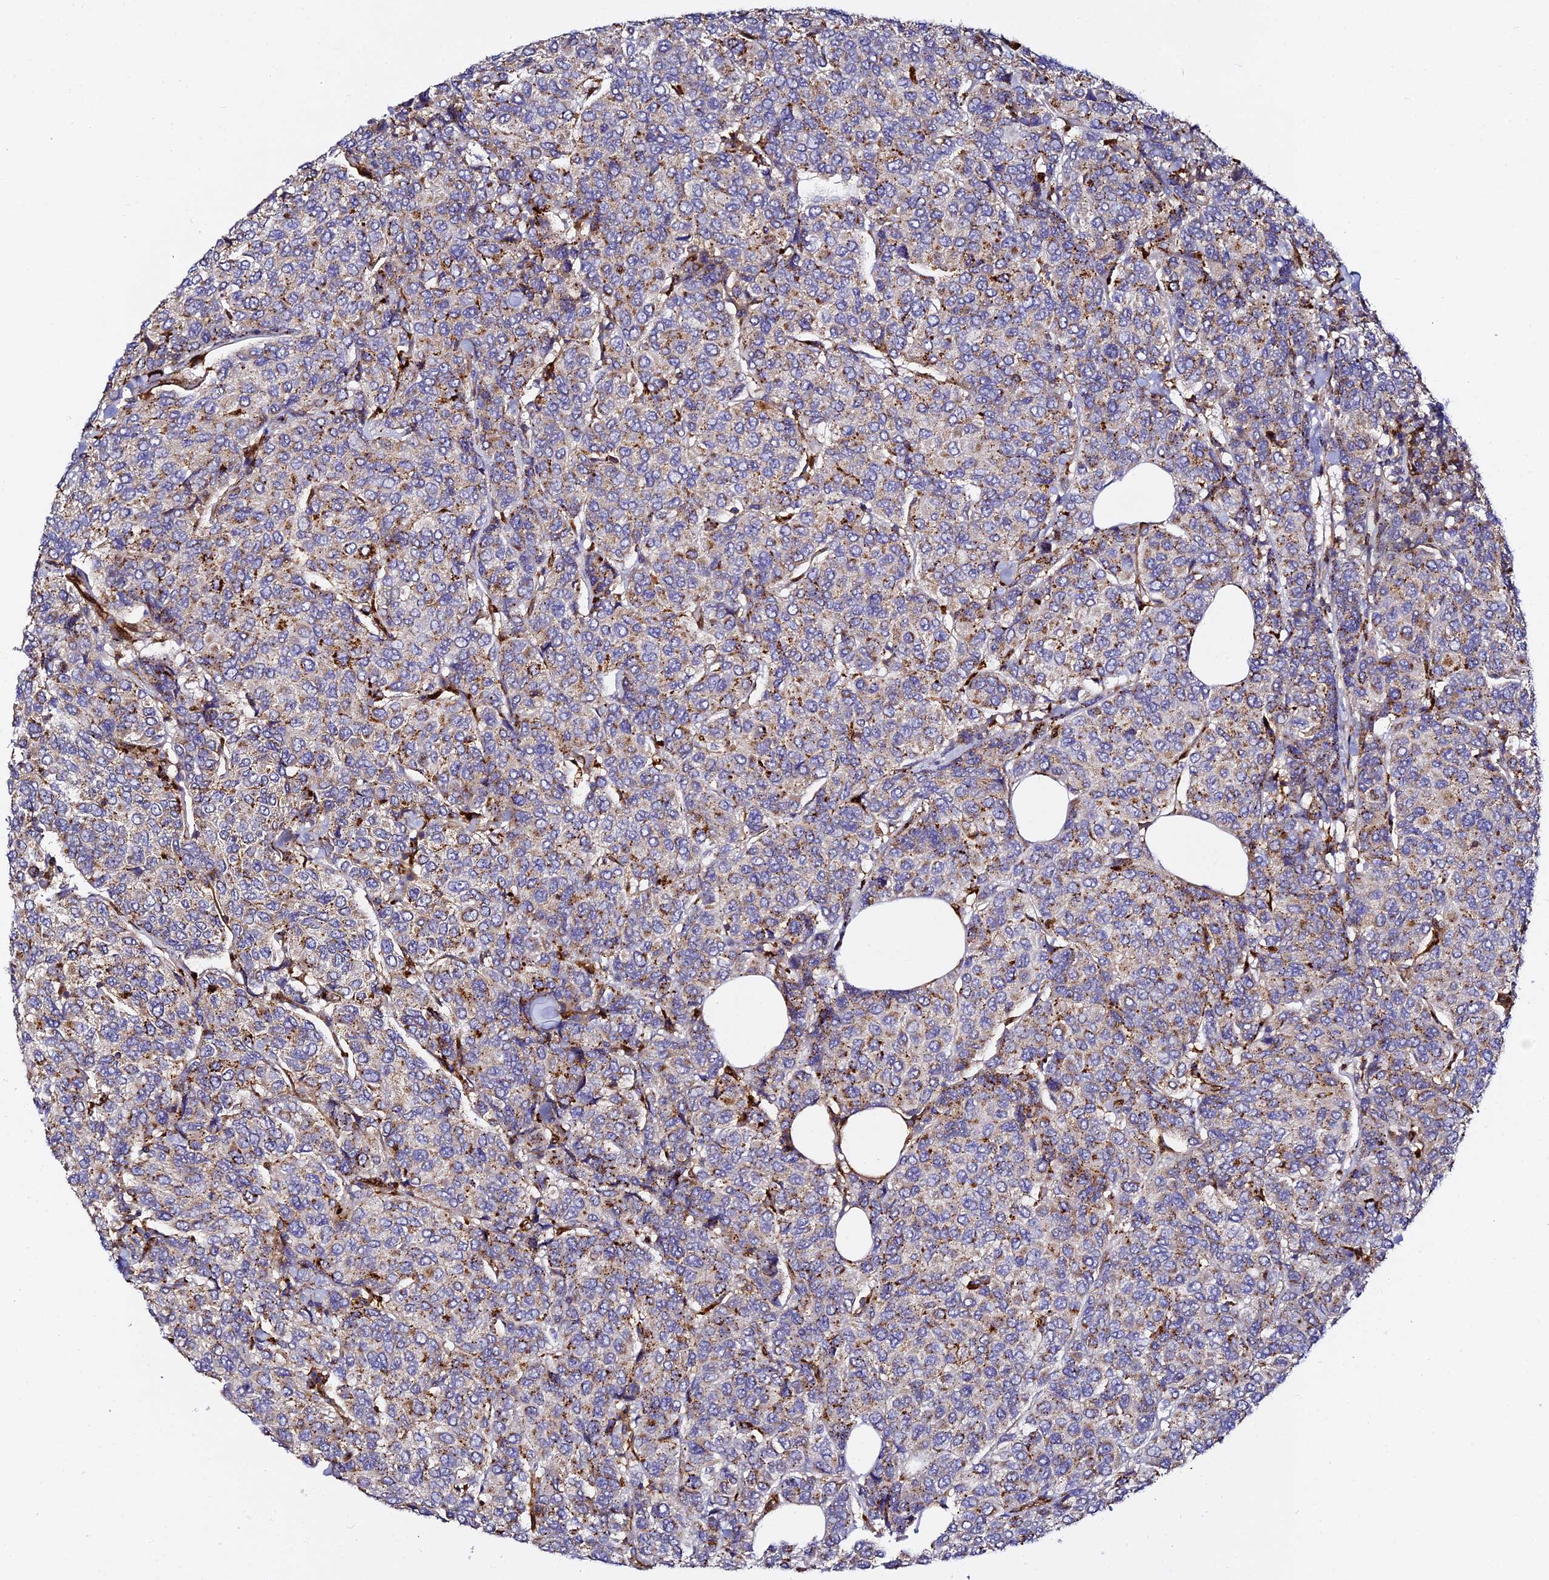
{"staining": {"intensity": "moderate", "quantity": "25%-75%", "location": "cytoplasmic/membranous"}, "tissue": "breast cancer", "cell_type": "Tumor cells", "image_type": "cancer", "snomed": [{"axis": "morphology", "description": "Duct carcinoma"}, {"axis": "topography", "description": "Breast"}], "caption": "Protein expression analysis of human breast cancer reveals moderate cytoplasmic/membranous expression in approximately 25%-75% of tumor cells.", "gene": "TRPV2", "patient": {"sex": "female", "age": 55}}